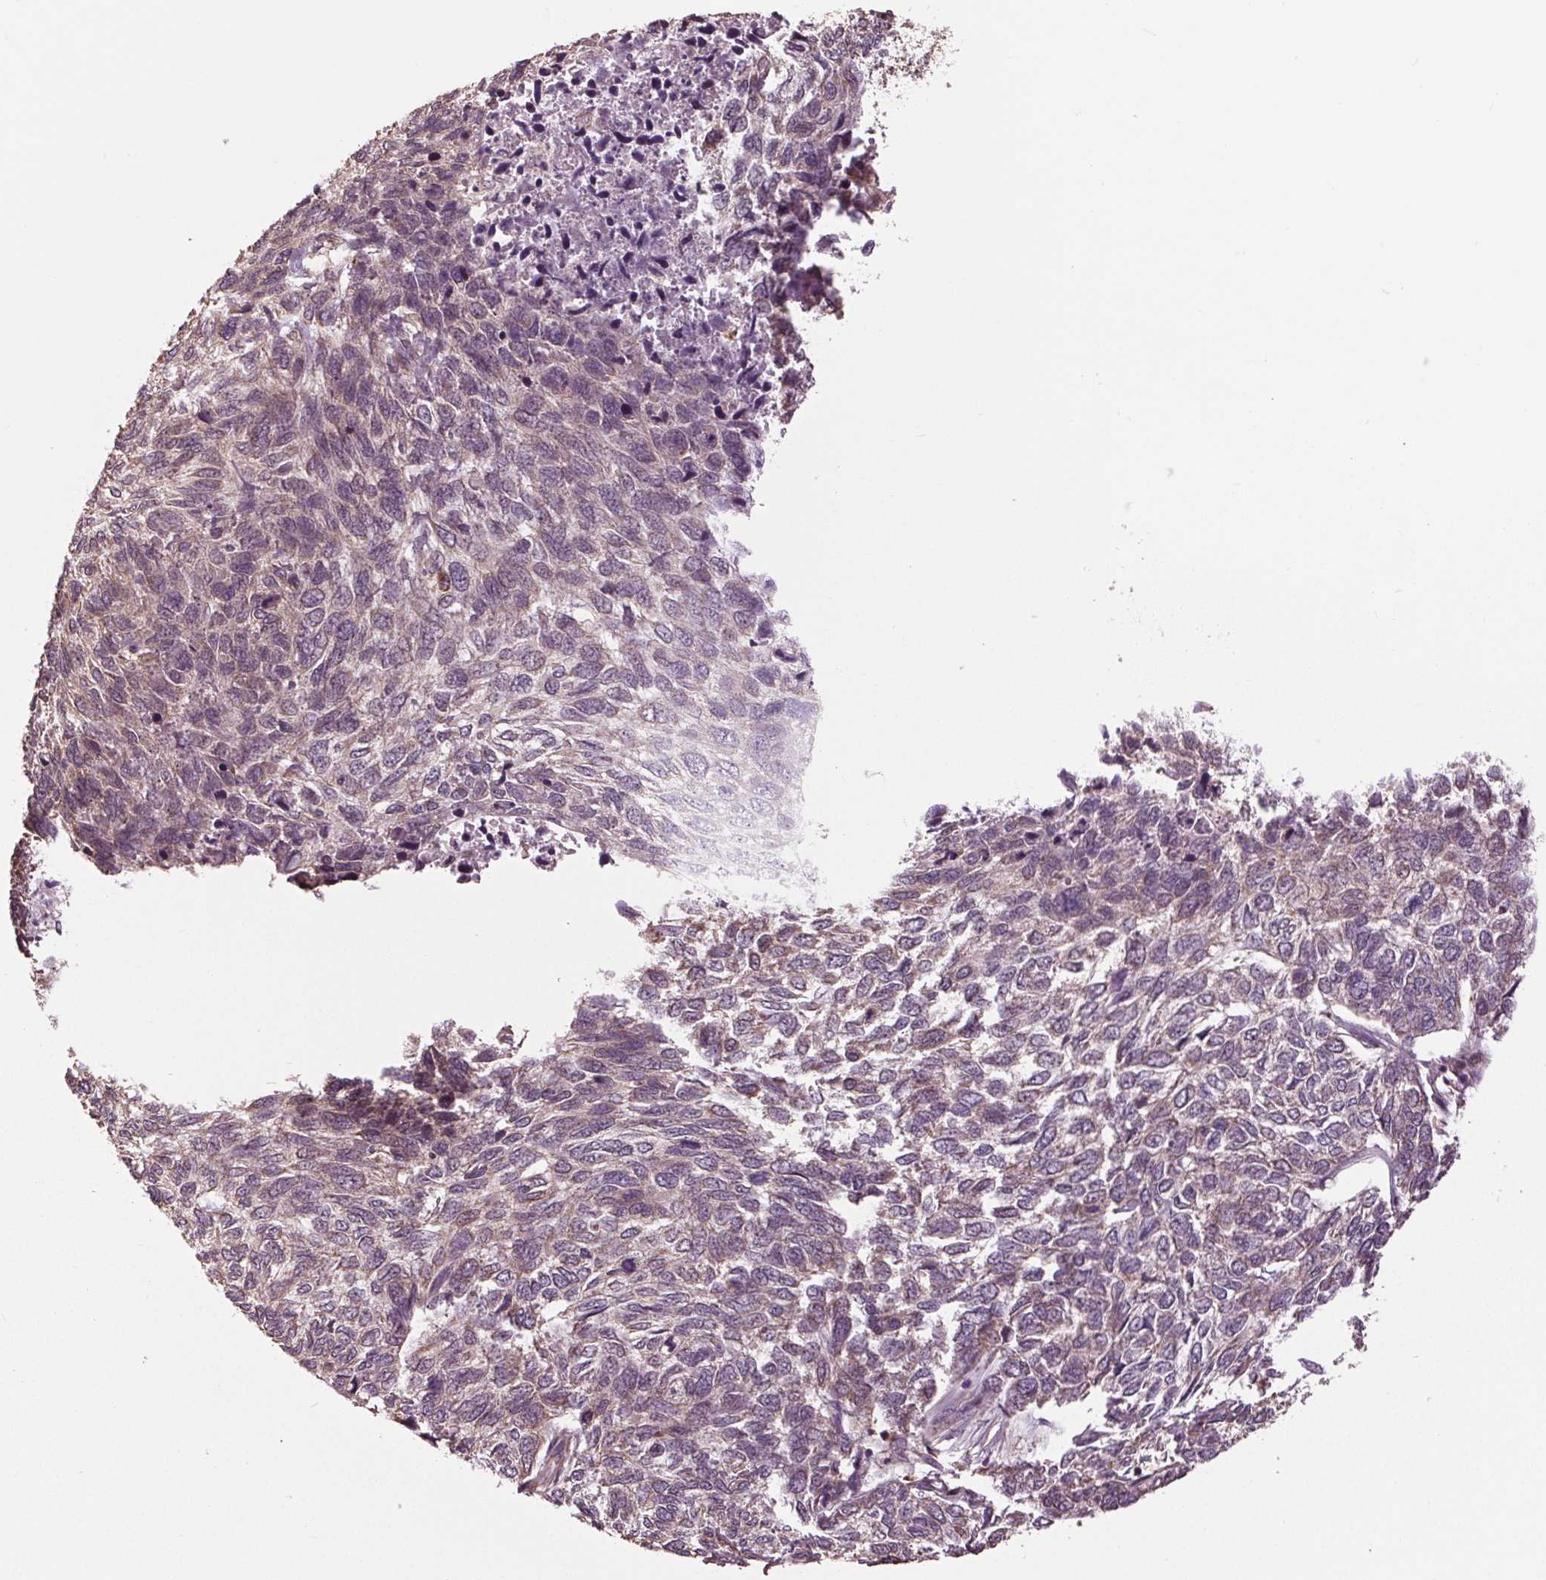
{"staining": {"intensity": "weak", "quantity": "<25%", "location": "cytoplasmic/membranous"}, "tissue": "skin cancer", "cell_type": "Tumor cells", "image_type": "cancer", "snomed": [{"axis": "morphology", "description": "Basal cell carcinoma"}, {"axis": "topography", "description": "Skin"}], "caption": "An immunohistochemistry (IHC) micrograph of skin basal cell carcinoma is shown. There is no staining in tumor cells of skin basal cell carcinoma. (Stains: DAB (3,3'-diaminobenzidine) IHC with hematoxylin counter stain, Microscopy: brightfield microscopy at high magnification).", "gene": "RNPEP", "patient": {"sex": "female", "age": 65}}